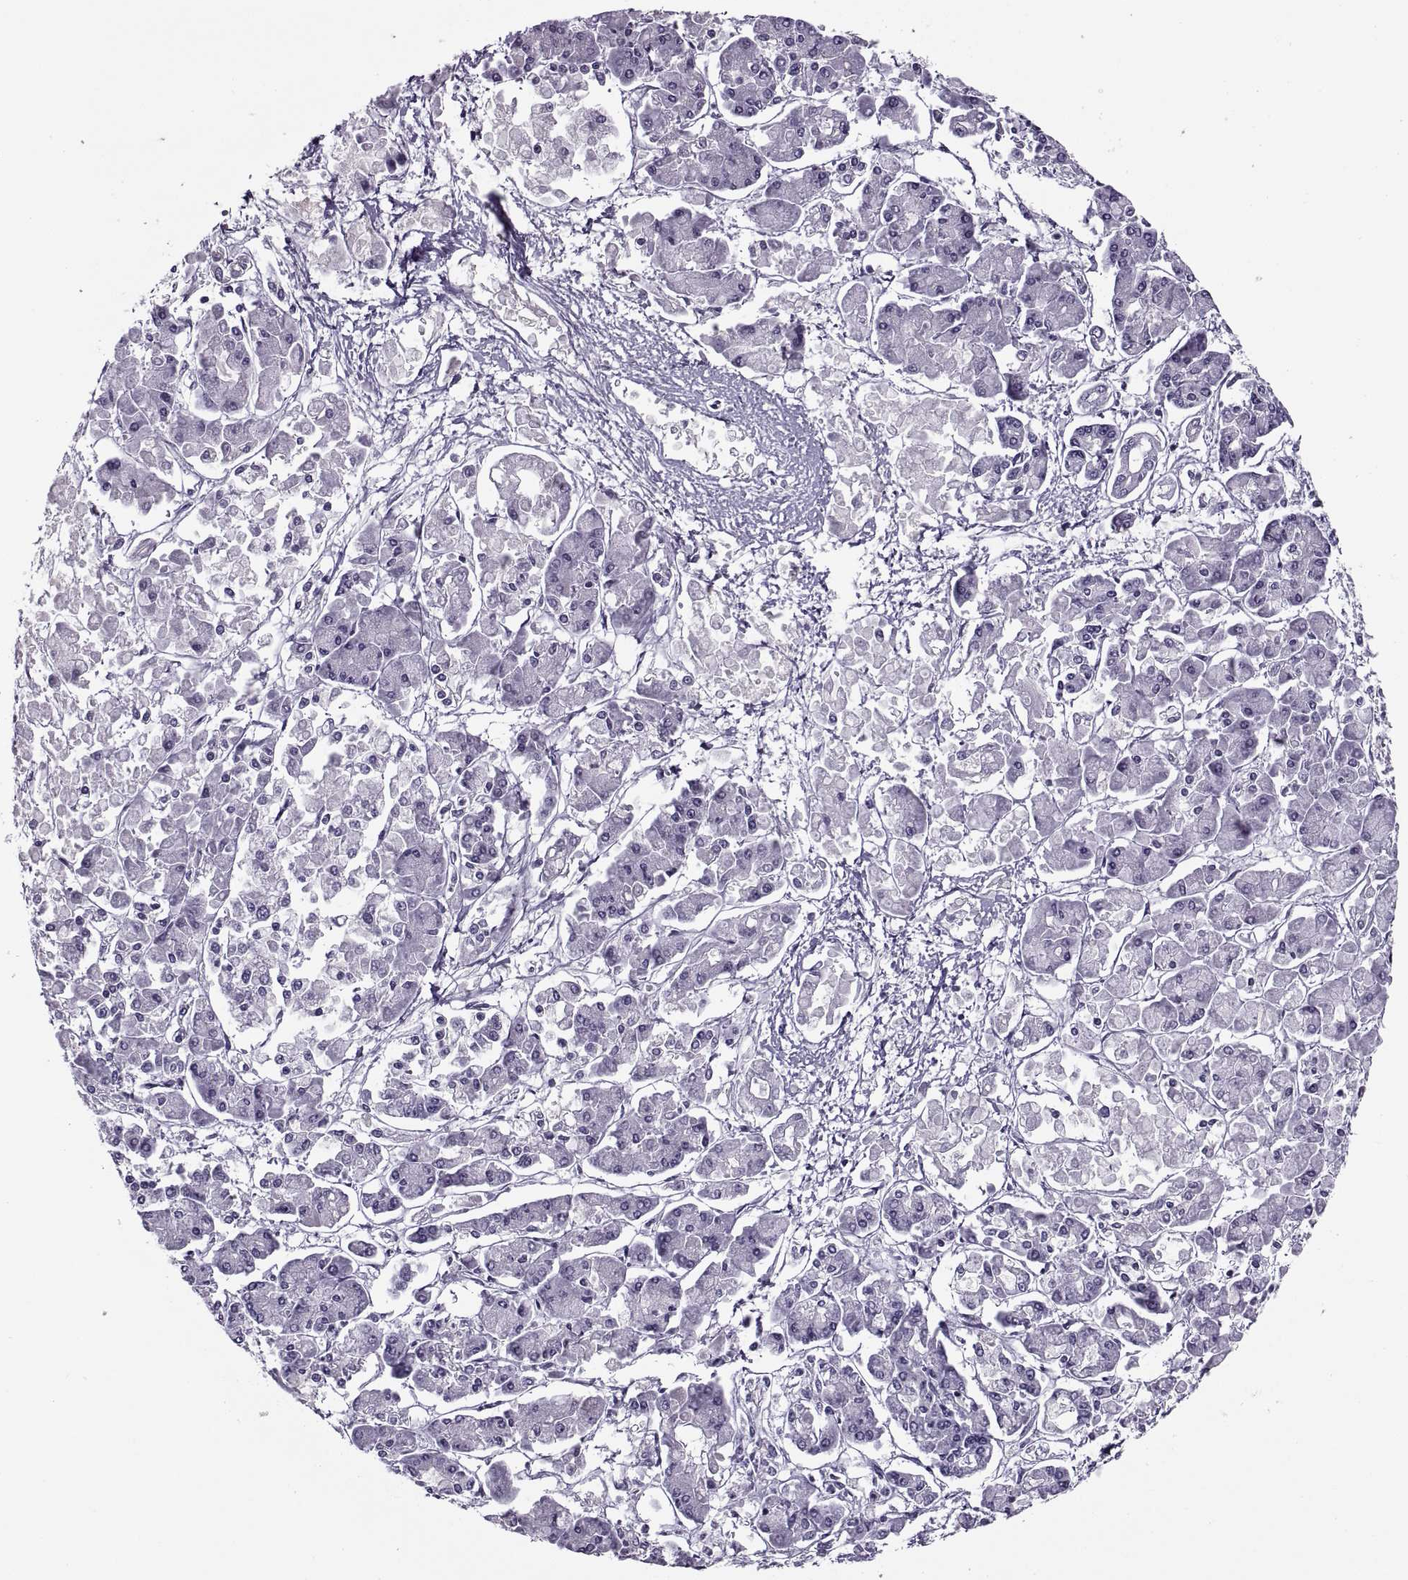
{"staining": {"intensity": "negative", "quantity": "none", "location": "none"}, "tissue": "pancreatic cancer", "cell_type": "Tumor cells", "image_type": "cancer", "snomed": [{"axis": "morphology", "description": "Adenocarcinoma, NOS"}, {"axis": "topography", "description": "Pancreas"}], "caption": "This micrograph is of adenocarcinoma (pancreatic) stained with IHC to label a protein in brown with the nuclei are counter-stained blue. There is no staining in tumor cells.", "gene": "RLBP1", "patient": {"sex": "male", "age": 85}}